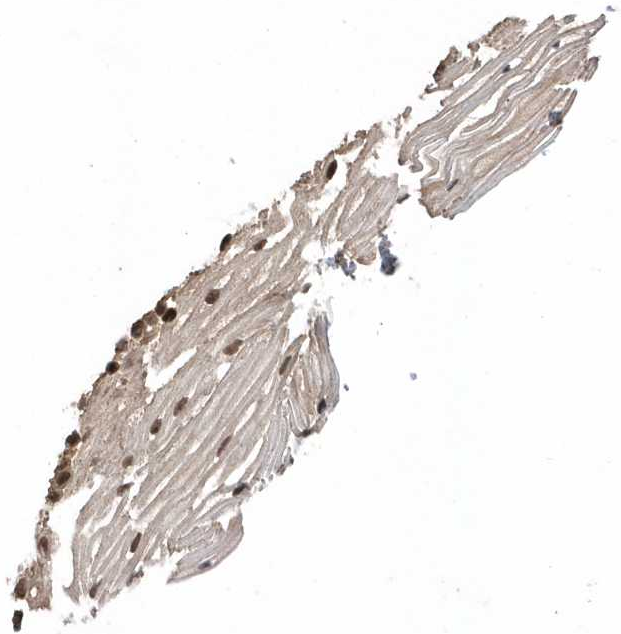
{"staining": {"intensity": "moderate", "quantity": ">75%", "location": "cytoplasmic/membranous,nuclear"}, "tissue": "vagina", "cell_type": "Squamous epithelial cells", "image_type": "normal", "snomed": [{"axis": "morphology", "description": "Normal tissue, NOS"}, {"axis": "topography", "description": "Vagina"}, {"axis": "topography", "description": "Cervix"}], "caption": "Immunohistochemistry (IHC) (DAB (3,3'-diaminobenzidine)) staining of benign human vagina displays moderate cytoplasmic/membranous,nuclear protein positivity in about >75% of squamous epithelial cells.", "gene": "WASHC5", "patient": {"sex": "female", "age": 40}}